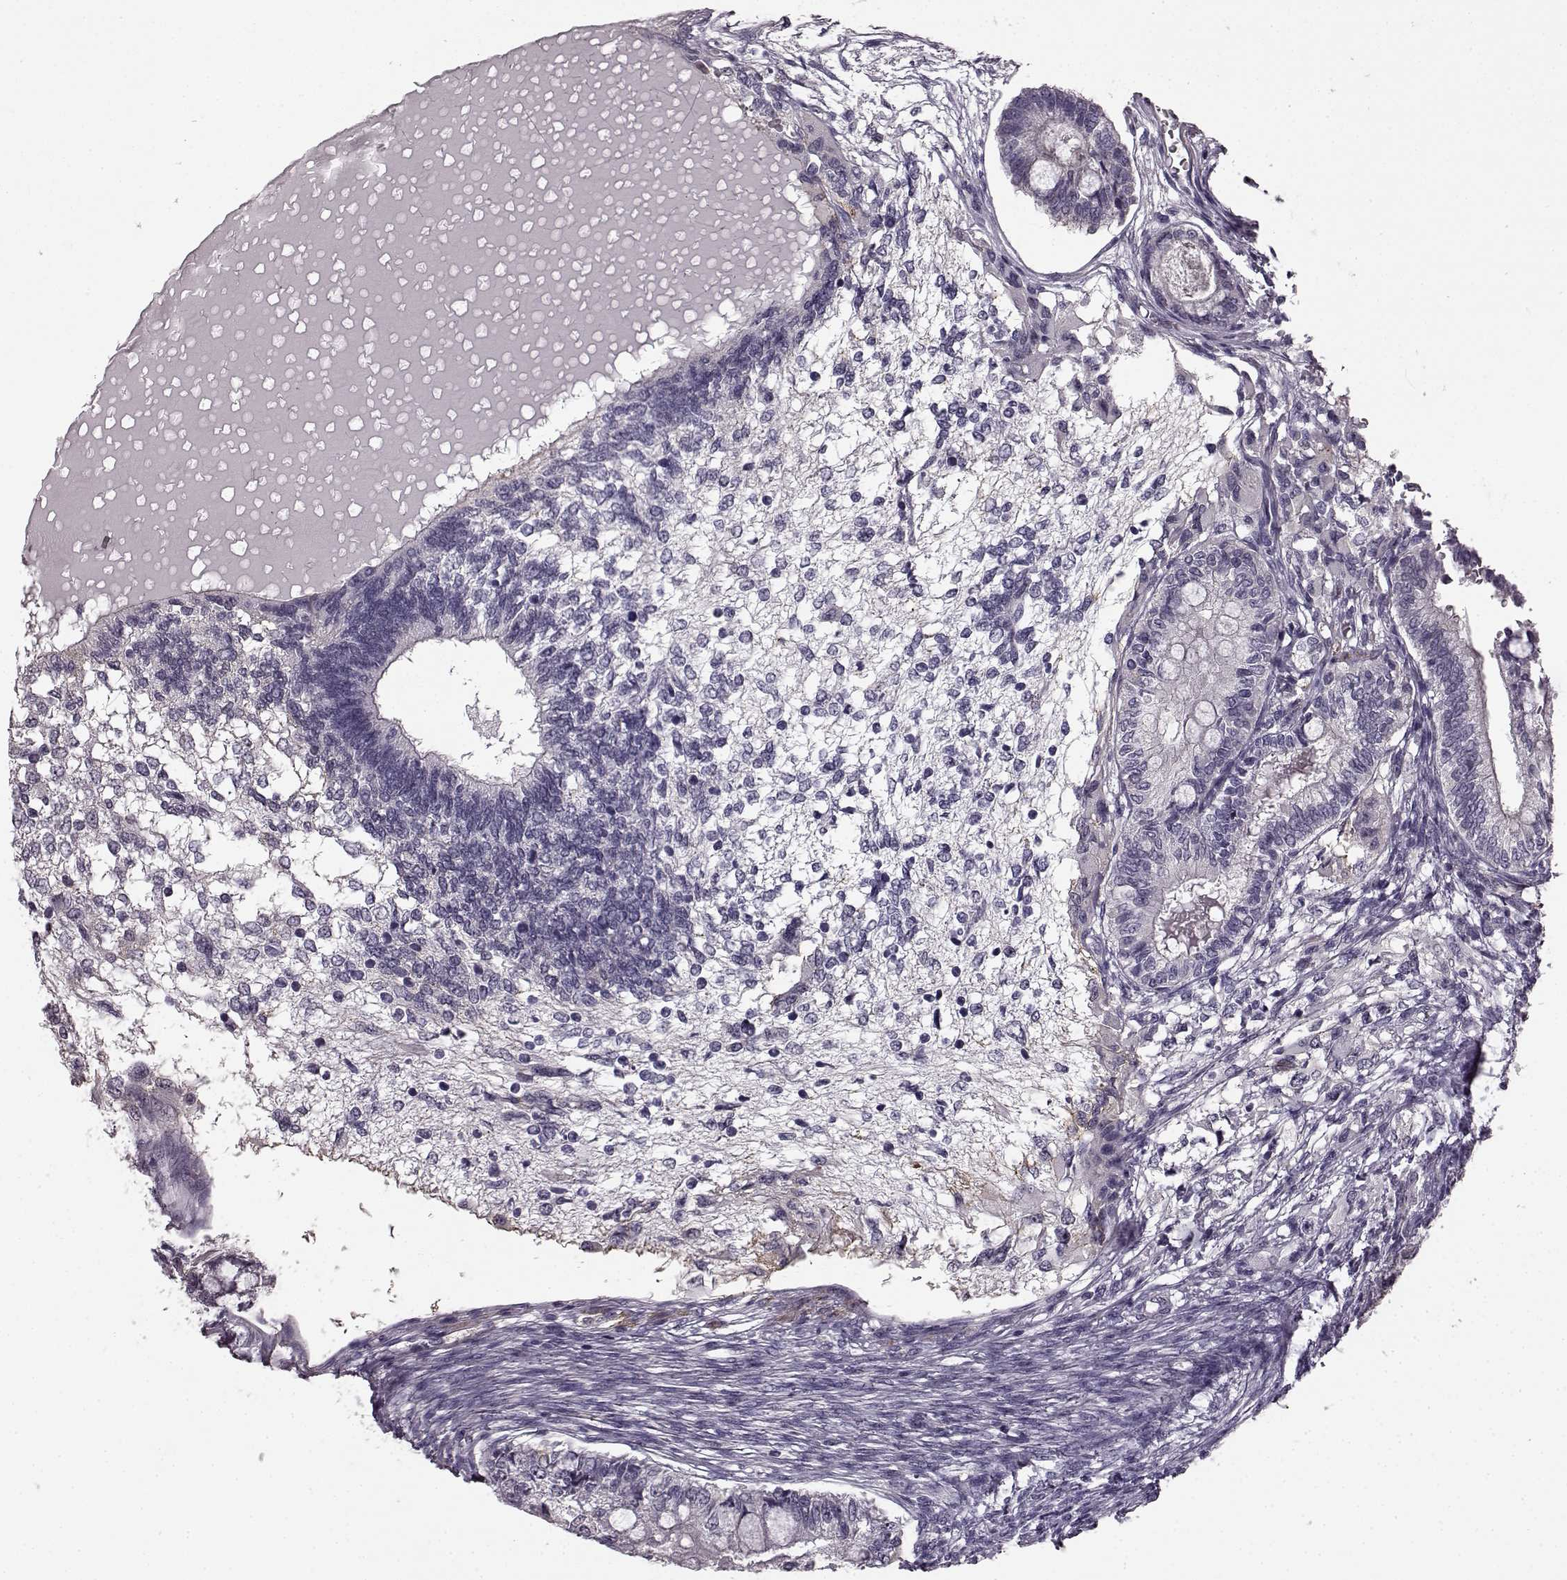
{"staining": {"intensity": "negative", "quantity": "none", "location": "none"}, "tissue": "testis cancer", "cell_type": "Tumor cells", "image_type": "cancer", "snomed": [{"axis": "morphology", "description": "Seminoma, NOS"}, {"axis": "morphology", "description": "Carcinoma, Embryonal, NOS"}, {"axis": "topography", "description": "Testis"}], "caption": "Histopathology image shows no protein staining in tumor cells of testis cancer (seminoma) tissue.", "gene": "SLCO3A1", "patient": {"sex": "male", "age": 41}}